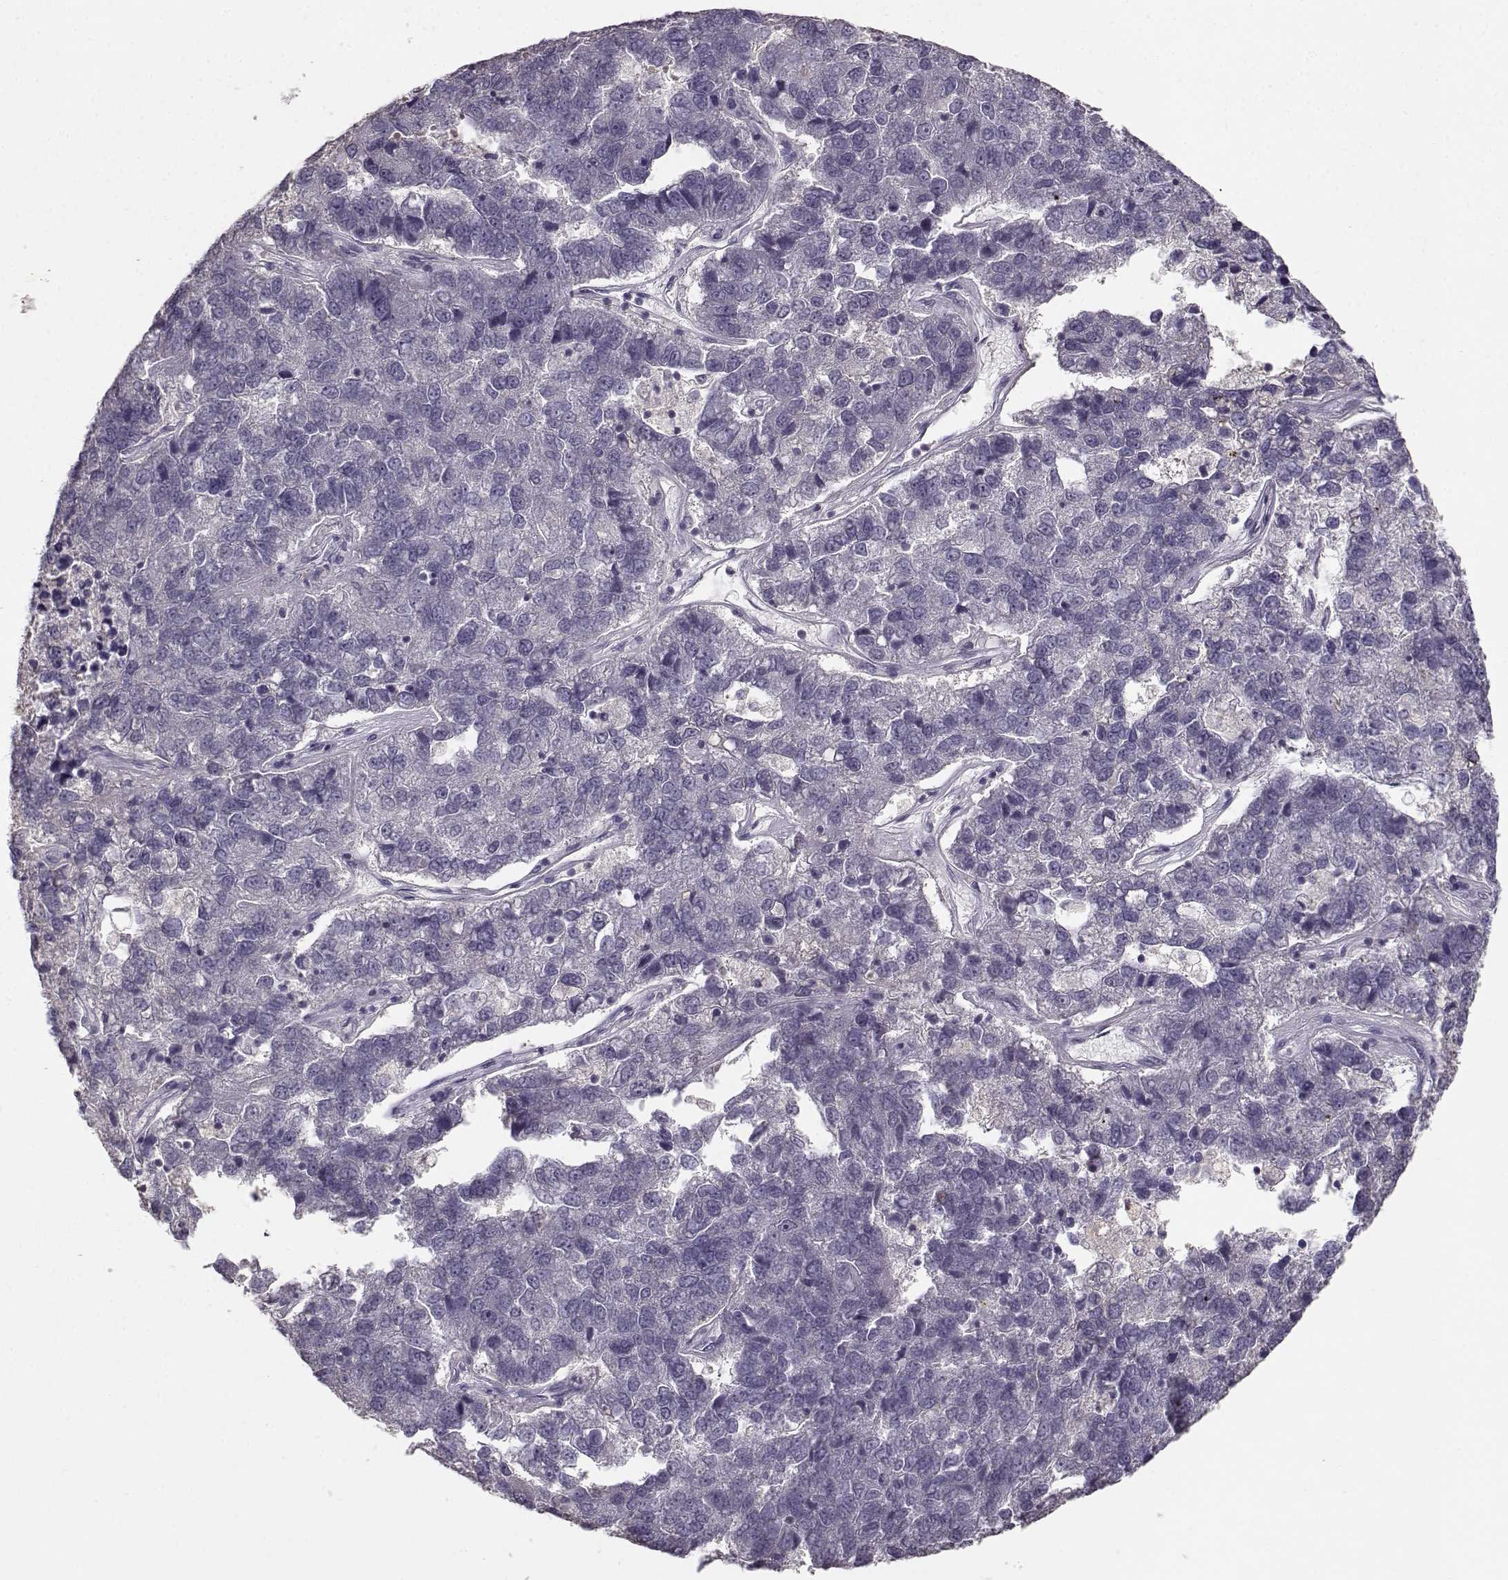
{"staining": {"intensity": "negative", "quantity": "none", "location": "none"}, "tissue": "pancreatic cancer", "cell_type": "Tumor cells", "image_type": "cancer", "snomed": [{"axis": "morphology", "description": "Adenocarcinoma, NOS"}, {"axis": "topography", "description": "Pancreas"}], "caption": "This is a image of IHC staining of adenocarcinoma (pancreatic), which shows no staining in tumor cells. (DAB immunohistochemistry visualized using brightfield microscopy, high magnification).", "gene": "UROC1", "patient": {"sex": "female", "age": 61}}